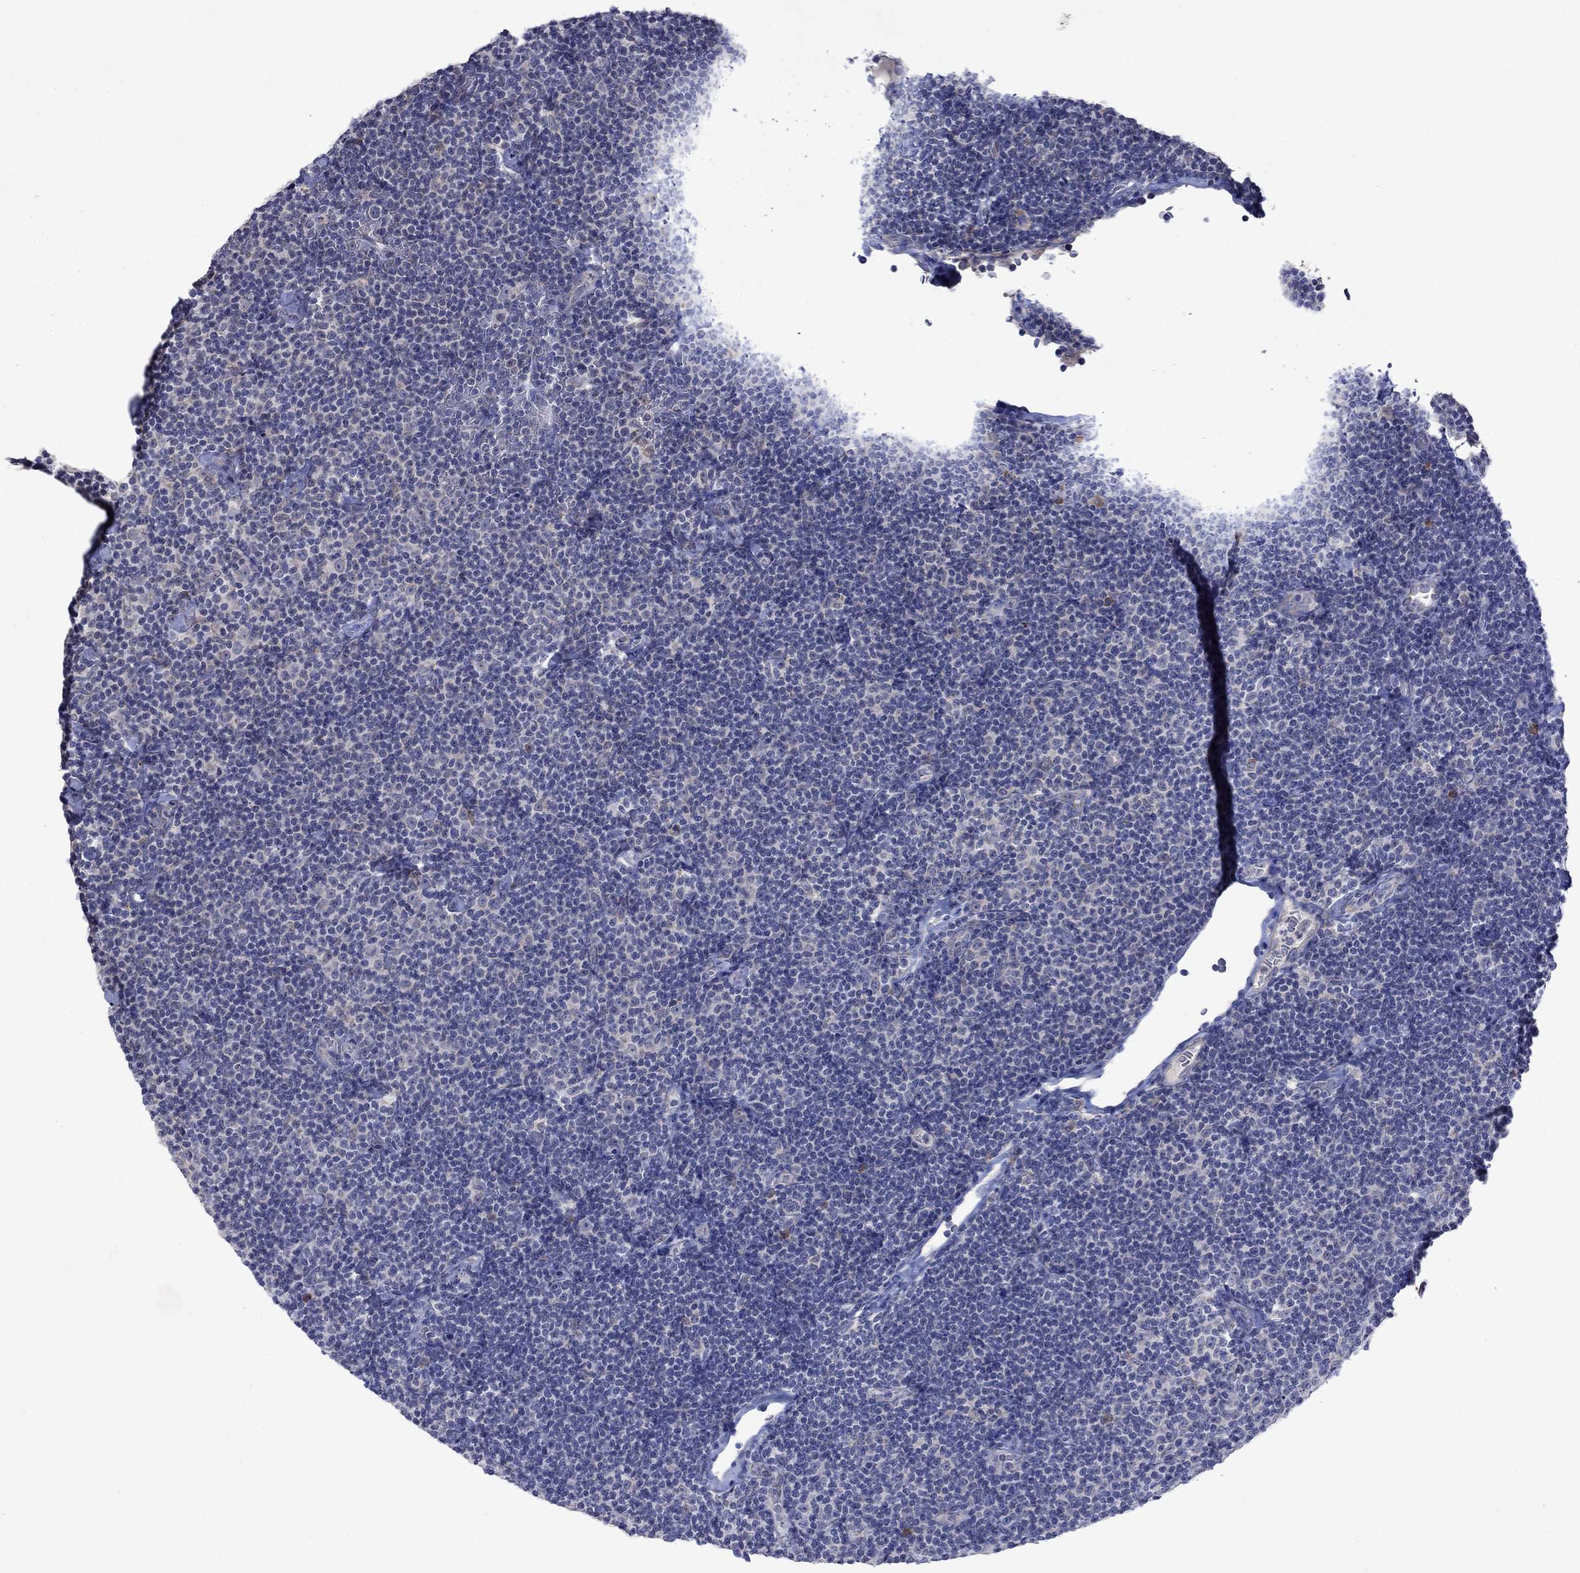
{"staining": {"intensity": "negative", "quantity": "none", "location": "none"}, "tissue": "lymphoma", "cell_type": "Tumor cells", "image_type": "cancer", "snomed": [{"axis": "morphology", "description": "Malignant lymphoma, non-Hodgkin's type, Low grade"}, {"axis": "topography", "description": "Lymph node"}], "caption": "Immunohistochemical staining of lymphoma reveals no significant expression in tumor cells. (DAB immunohistochemistry, high magnification).", "gene": "TMEM97", "patient": {"sex": "male", "age": 81}}